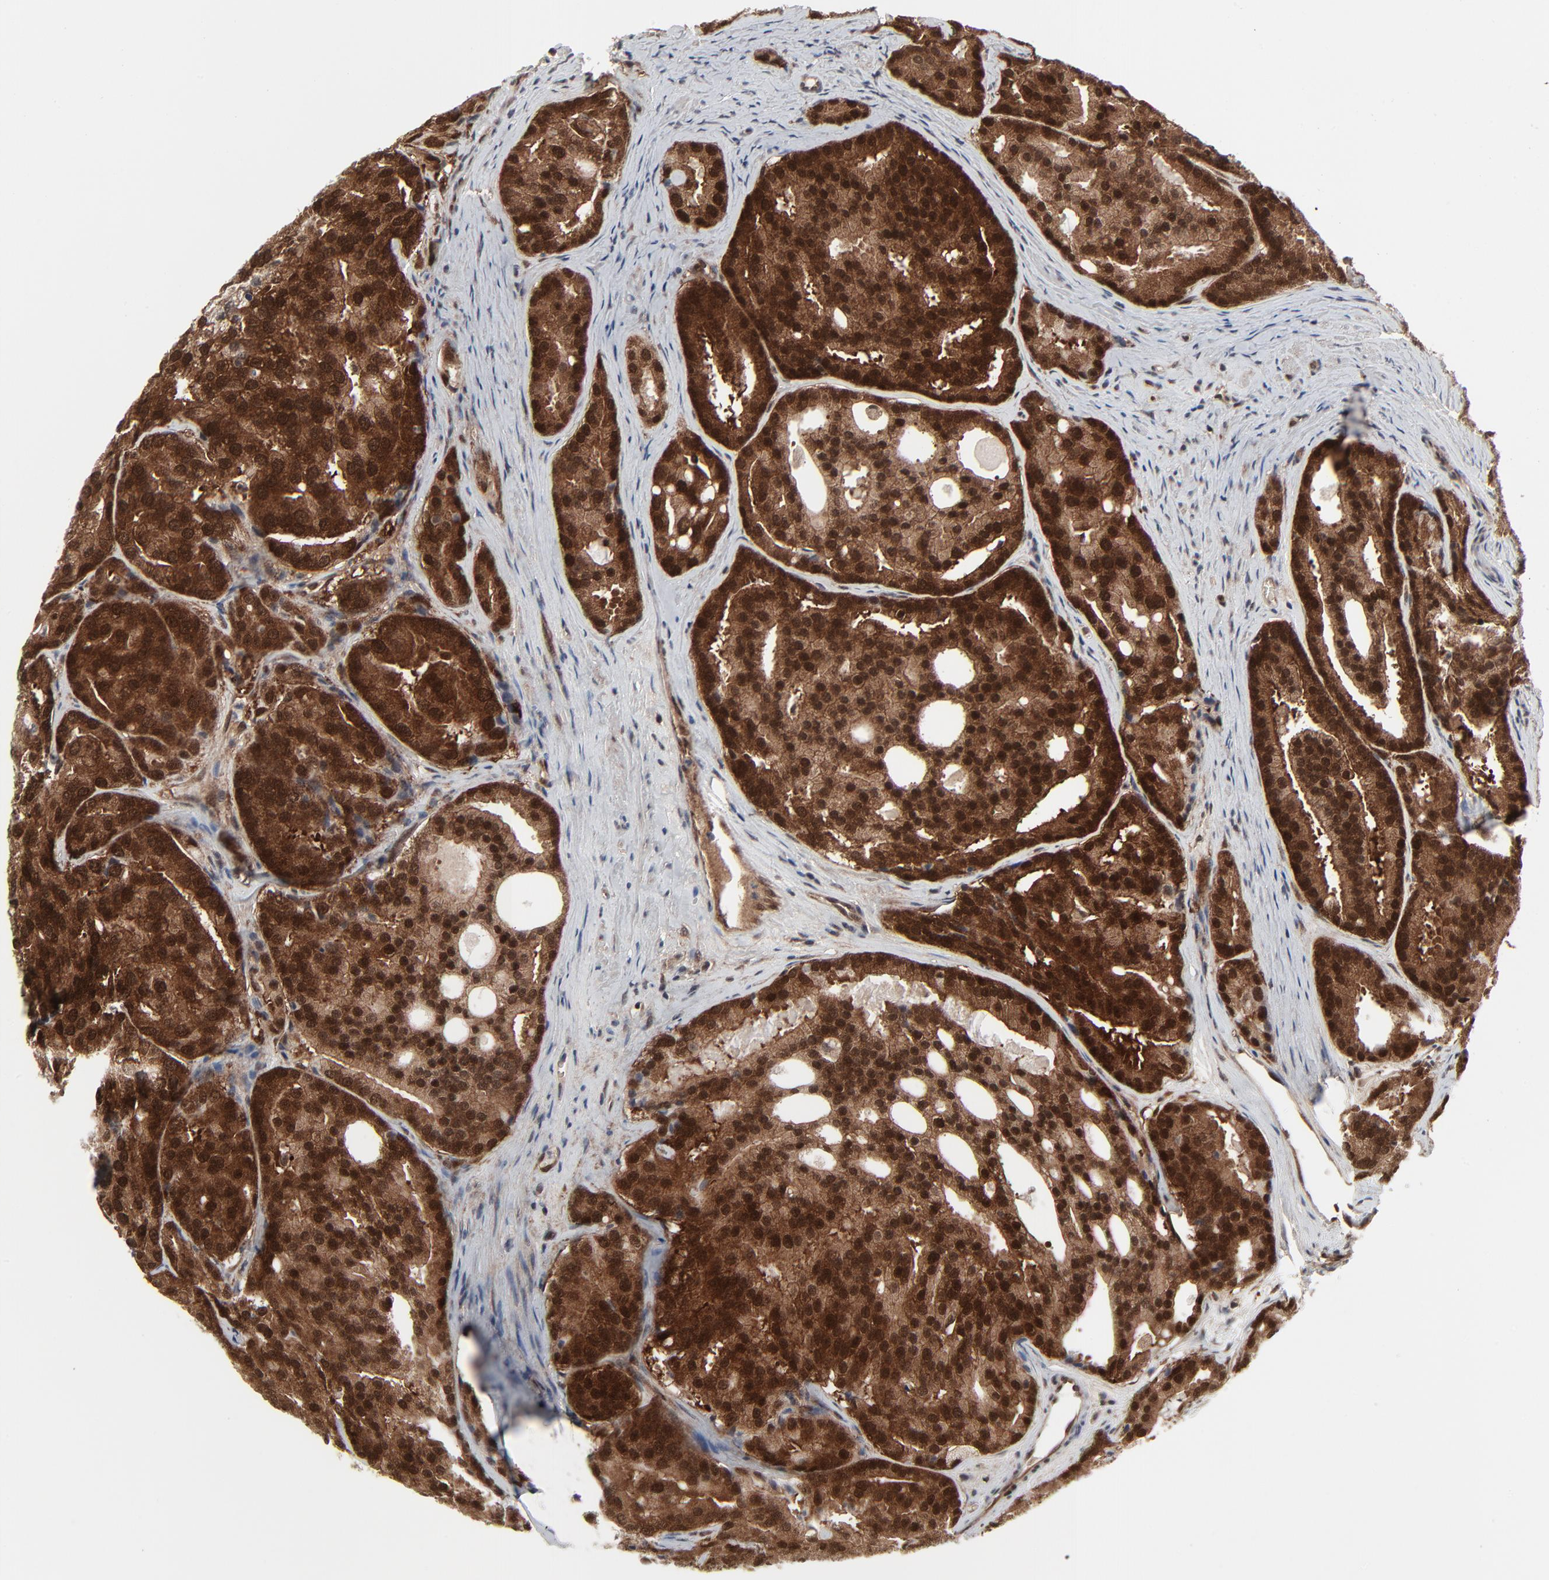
{"staining": {"intensity": "strong", "quantity": ">75%", "location": "cytoplasmic/membranous,nuclear"}, "tissue": "prostate cancer", "cell_type": "Tumor cells", "image_type": "cancer", "snomed": [{"axis": "morphology", "description": "Adenocarcinoma, High grade"}, {"axis": "topography", "description": "Prostate"}], "caption": "Immunohistochemistry staining of prostate high-grade adenocarcinoma, which exhibits high levels of strong cytoplasmic/membranous and nuclear positivity in approximately >75% of tumor cells indicating strong cytoplasmic/membranous and nuclear protein positivity. The staining was performed using DAB (brown) for protein detection and nuclei were counterstained in hematoxylin (blue).", "gene": "AKT1", "patient": {"sex": "male", "age": 64}}